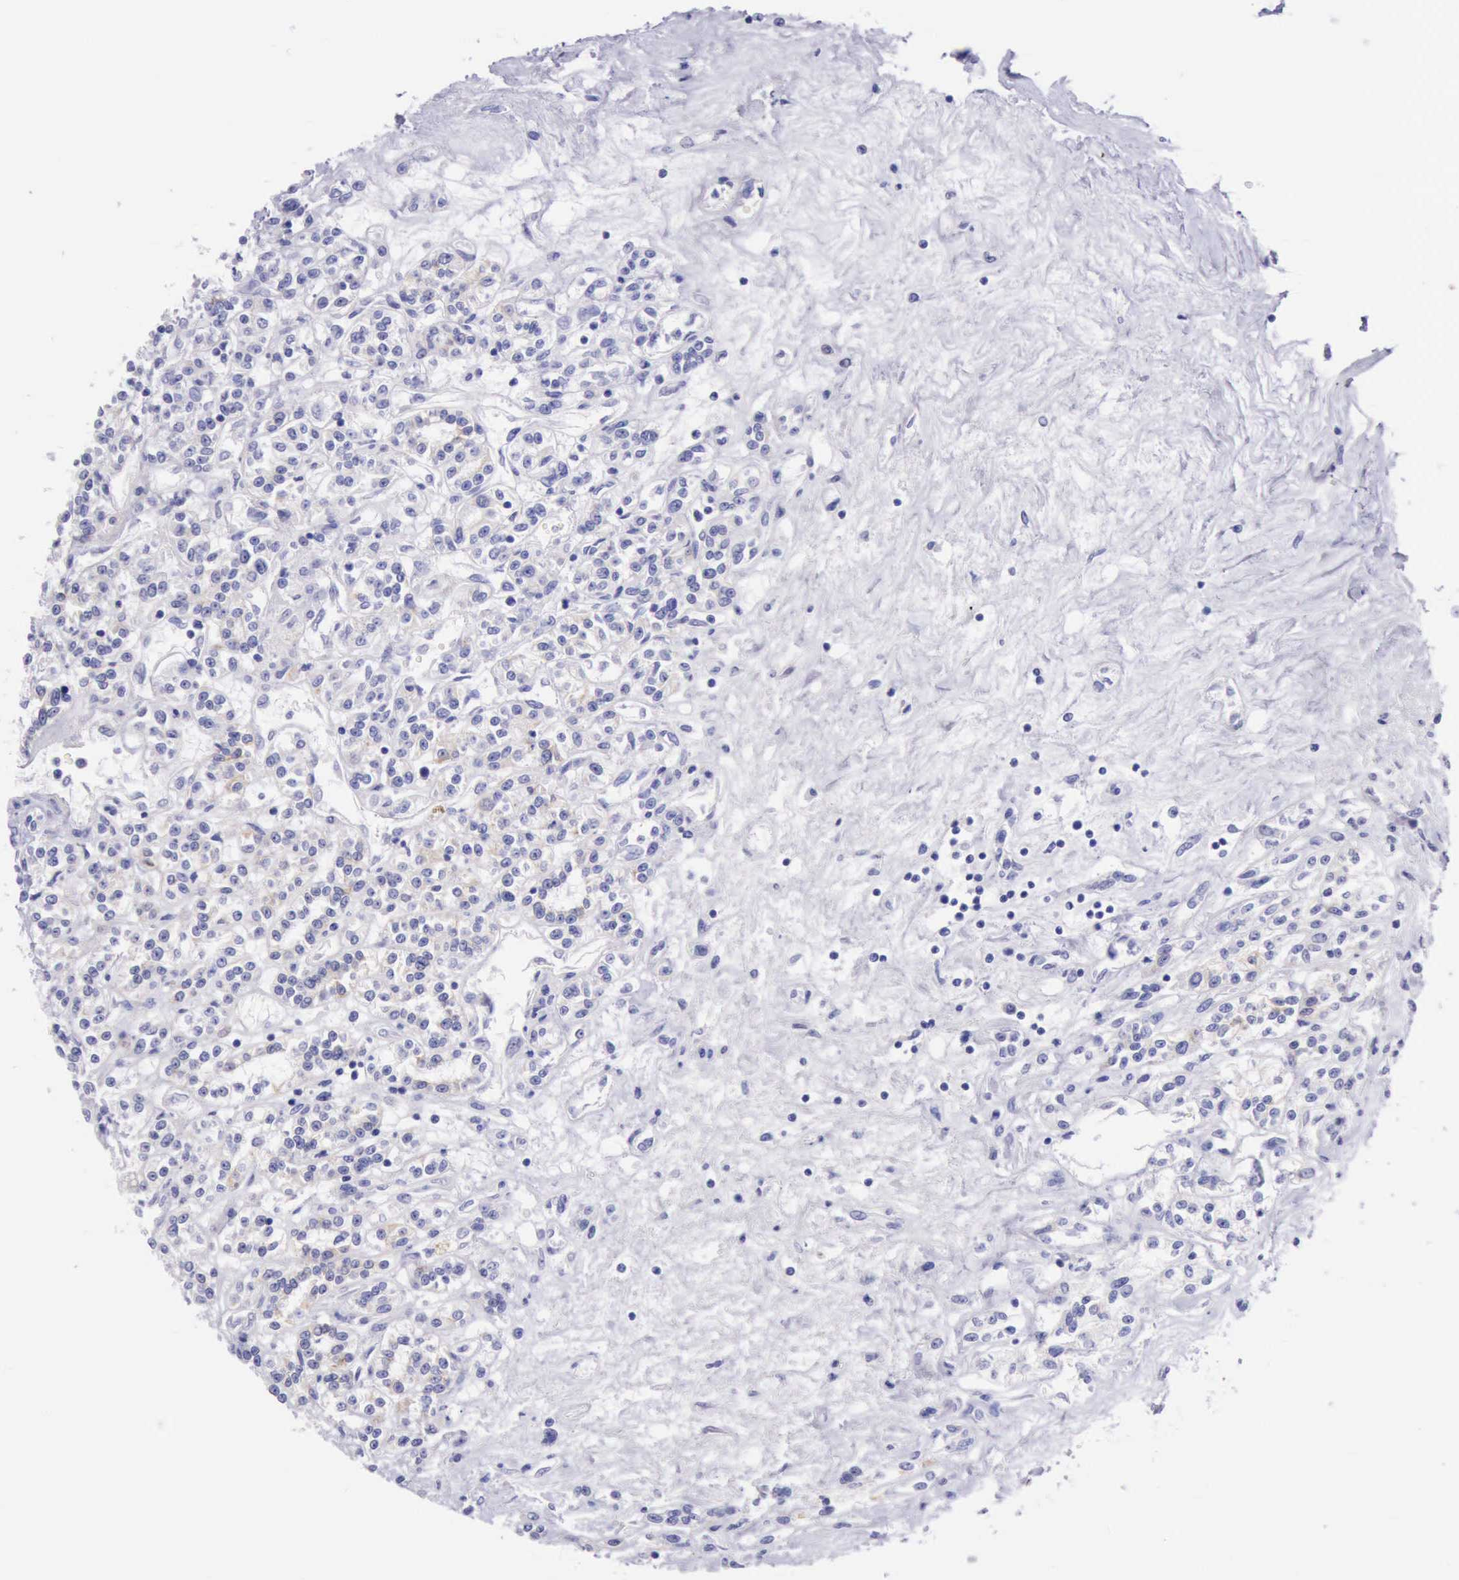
{"staining": {"intensity": "negative", "quantity": "none", "location": "none"}, "tissue": "renal cancer", "cell_type": "Tumor cells", "image_type": "cancer", "snomed": [{"axis": "morphology", "description": "Adenocarcinoma, NOS"}, {"axis": "topography", "description": "Kidney"}], "caption": "This image is of renal cancer stained with immunohistochemistry (IHC) to label a protein in brown with the nuclei are counter-stained blue. There is no positivity in tumor cells. Brightfield microscopy of IHC stained with DAB (3,3'-diaminobenzidine) (brown) and hematoxylin (blue), captured at high magnification.", "gene": "KRT8", "patient": {"sex": "female", "age": 76}}